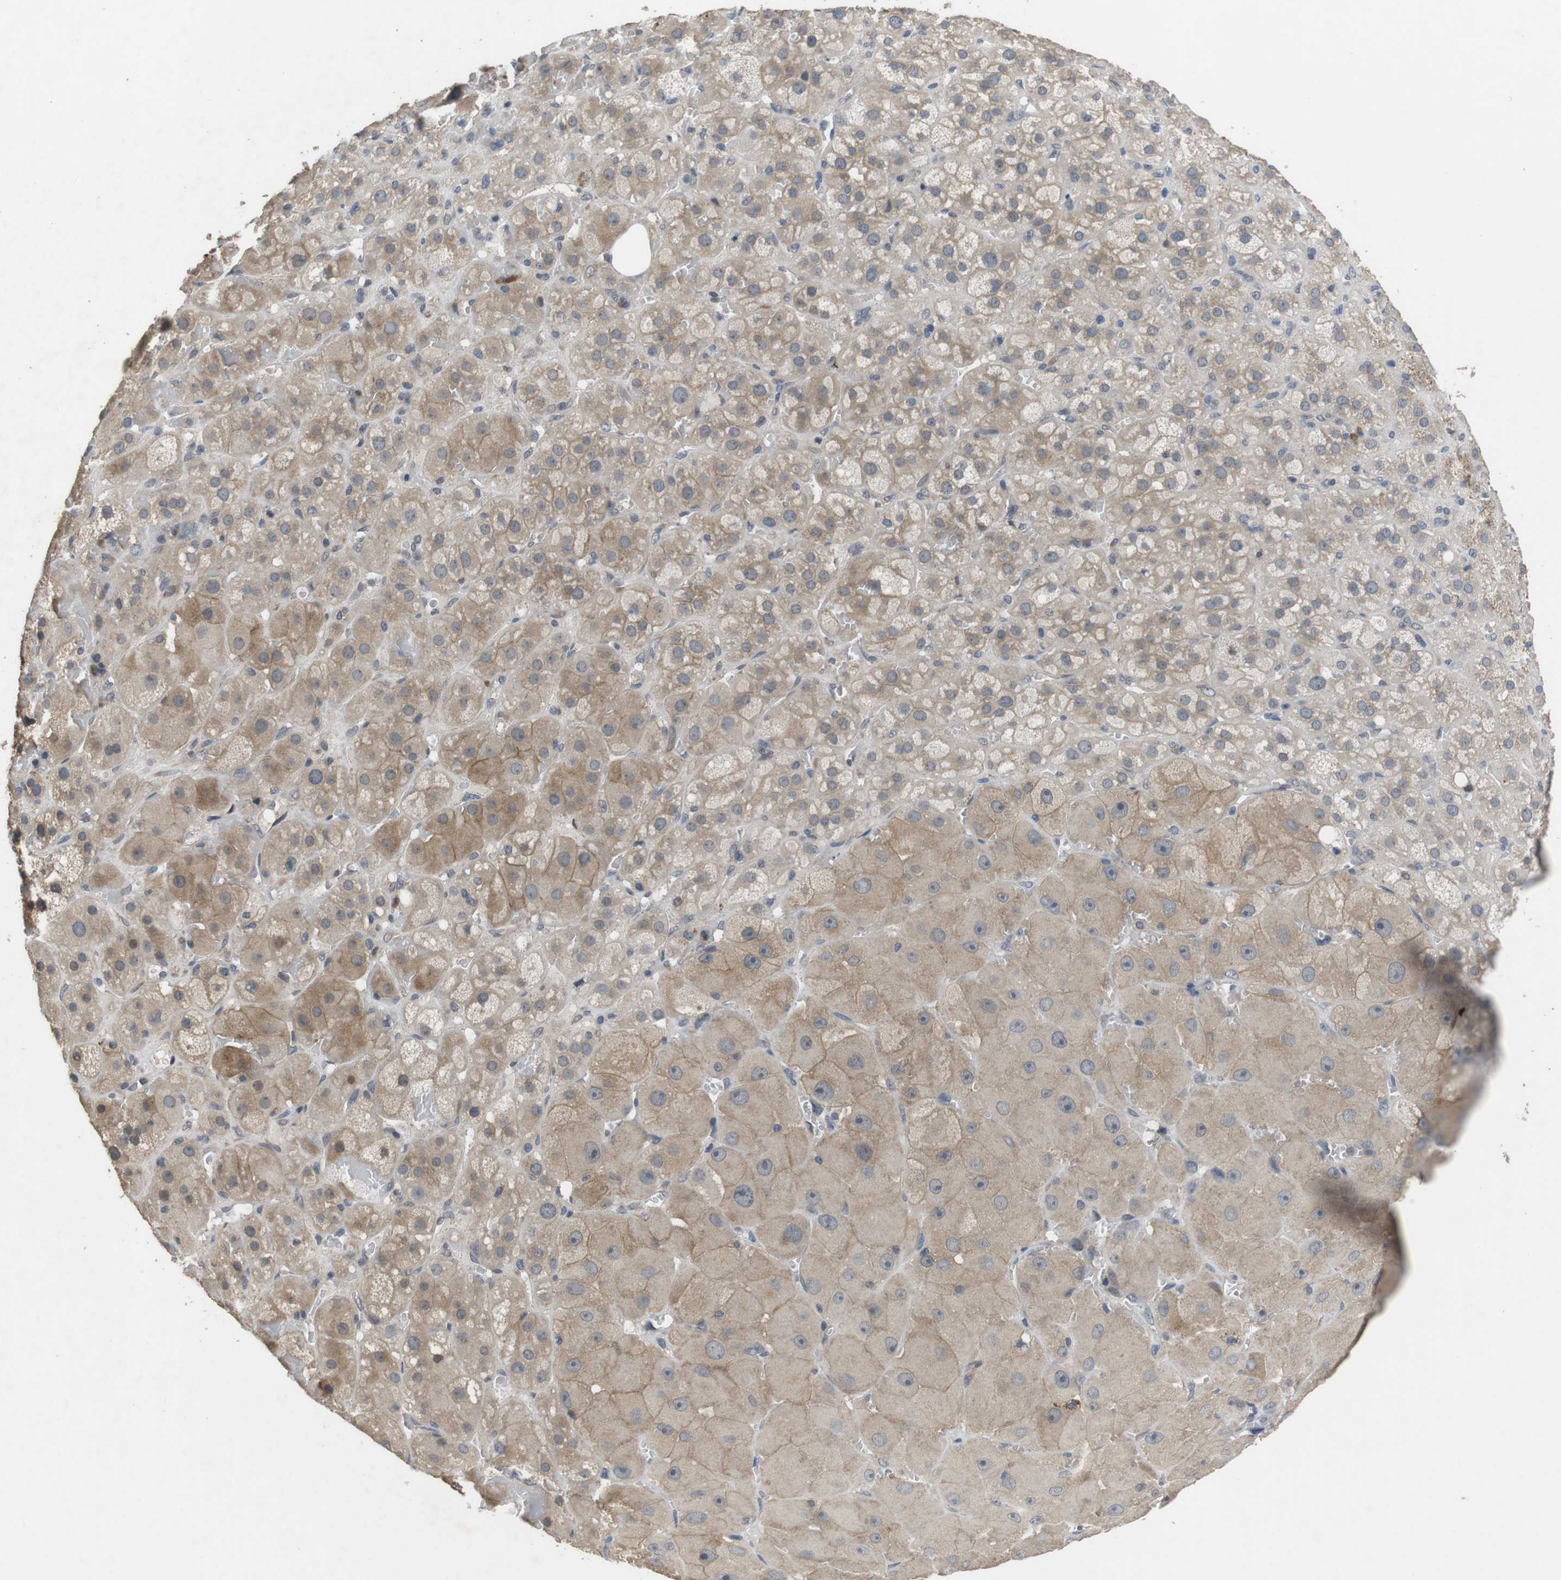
{"staining": {"intensity": "weak", "quantity": "25%-75%", "location": "cytoplasmic/membranous"}, "tissue": "adrenal gland", "cell_type": "Glandular cells", "image_type": "normal", "snomed": [{"axis": "morphology", "description": "Normal tissue, NOS"}, {"axis": "topography", "description": "Adrenal gland"}], "caption": "Immunohistochemical staining of normal adrenal gland reveals 25%-75% levels of weak cytoplasmic/membranous protein expression in approximately 25%-75% of glandular cells.", "gene": "ADGRL3", "patient": {"sex": "female", "age": 47}}